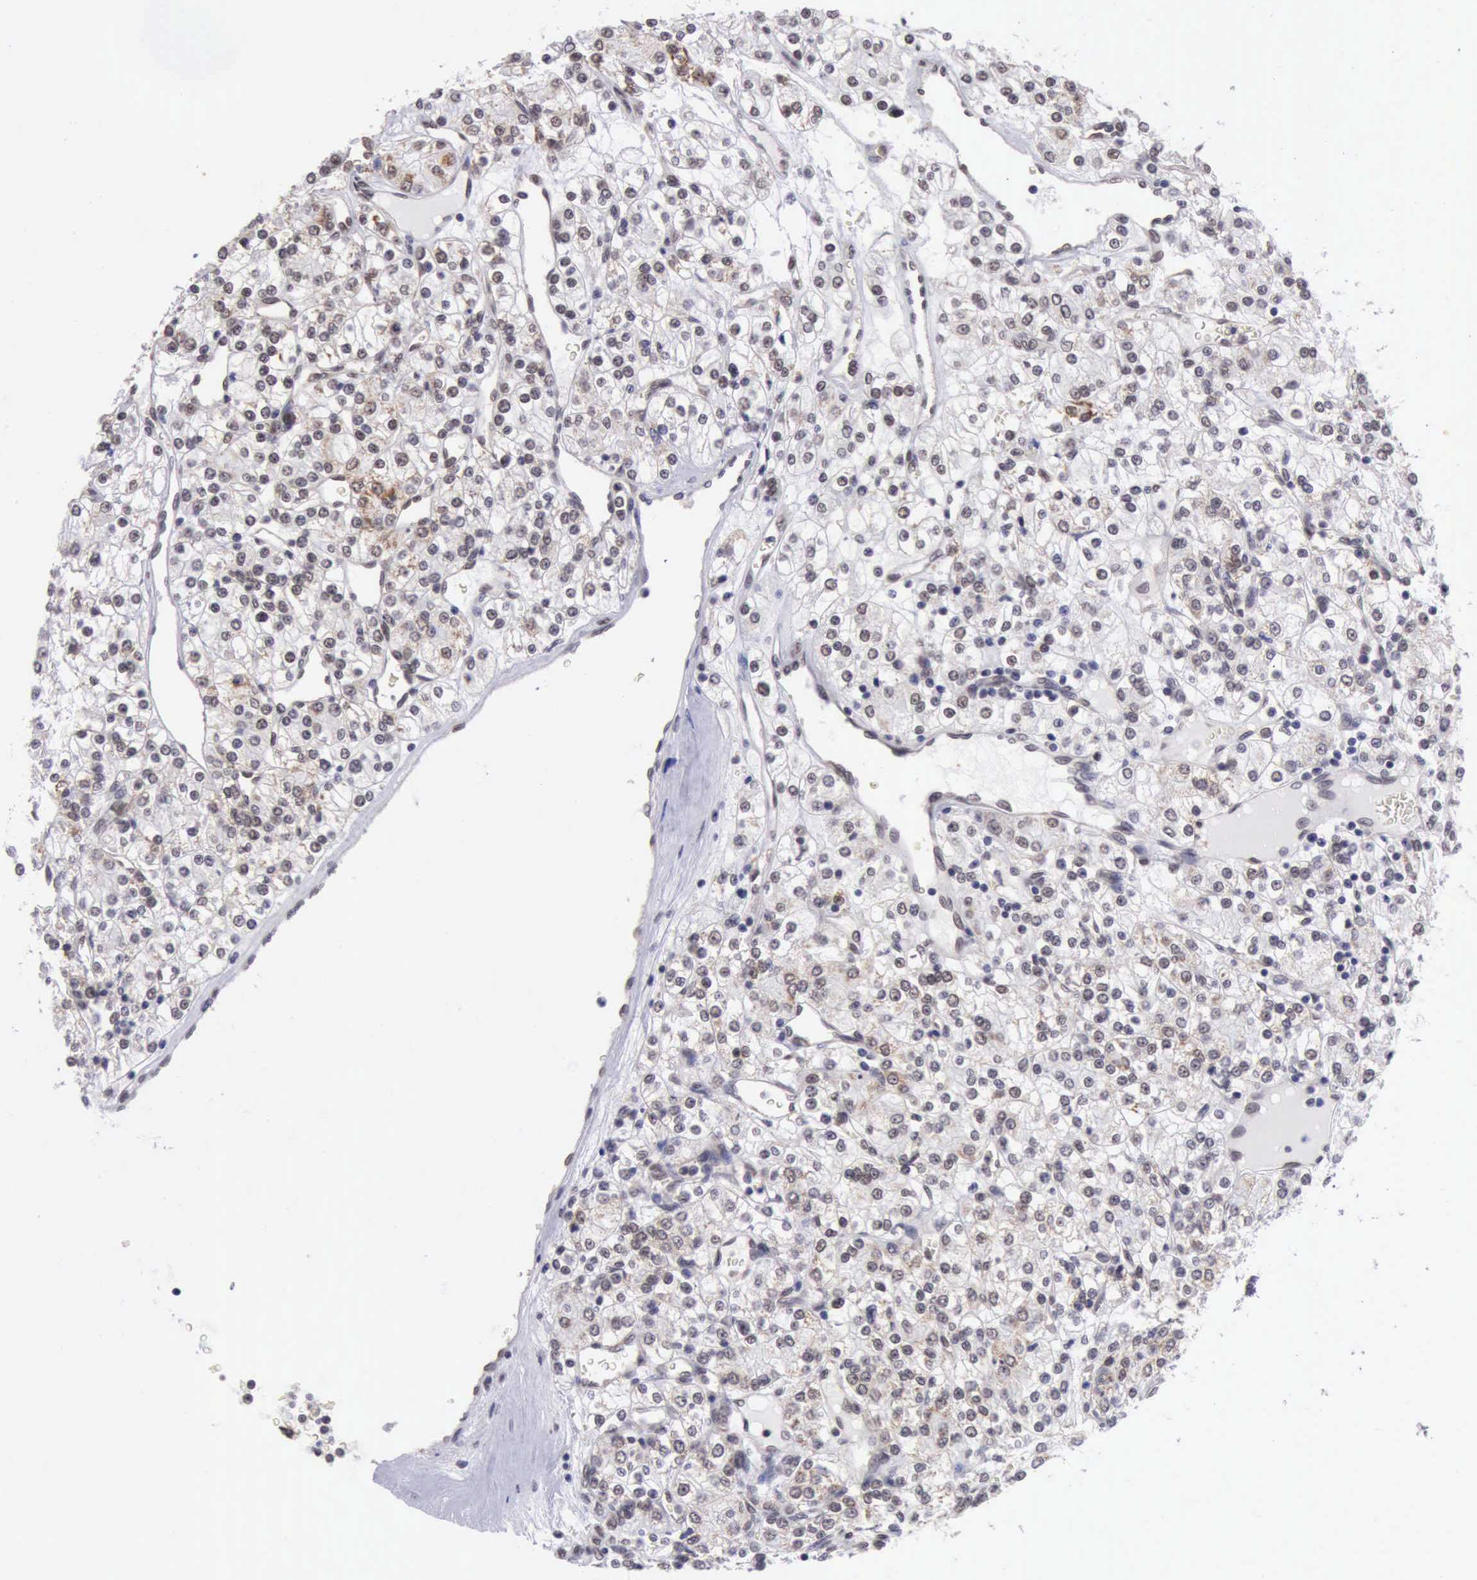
{"staining": {"intensity": "moderate", "quantity": "25%-75%", "location": "nuclear"}, "tissue": "renal cancer", "cell_type": "Tumor cells", "image_type": "cancer", "snomed": [{"axis": "morphology", "description": "Adenocarcinoma, NOS"}, {"axis": "topography", "description": "Kidney"}], "caption": "This is a photomicrograph of IHC staining of adenocarcinoma (renal), which shows moderate staining in the nuclear of tumor cells.", "gene": "ERCC4", "patient": {"sex": "female", "age": 62}}